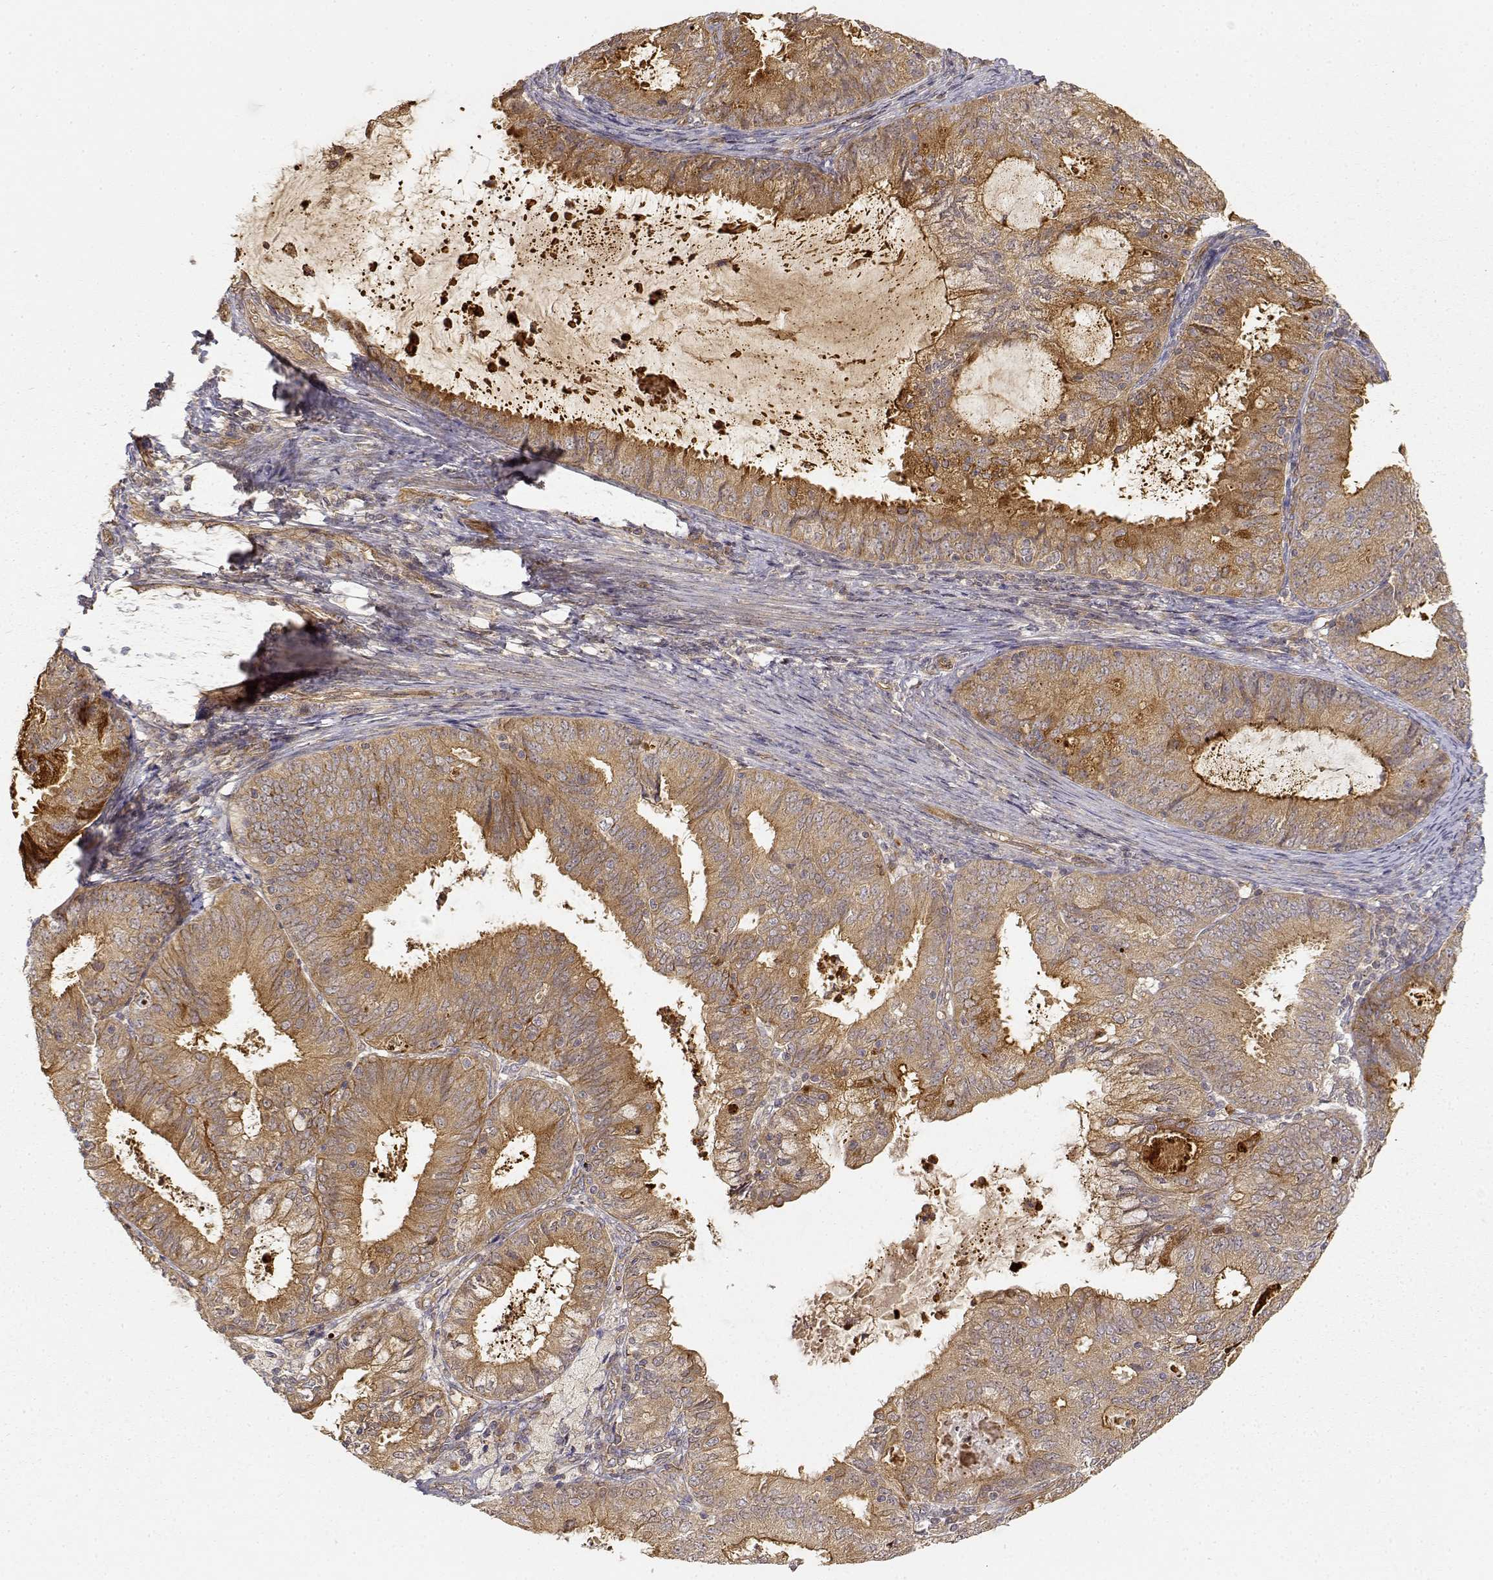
{"staining": {"intensity": "weak", "quantity": ">75%", "location": "cytoplasmic/membranous"}, "tissue": "endometrial cancer", "cell_type": "Tumor cells", "image_type": "cancer", "snomed": [{"axis": "morphology", "description": "Adenocarcinoma, NOS"}, {"axis": "topography", "description": "Endometrium"}], "caption": "Immunohistochemical staining of endometrial cancer demonstrates weak cytoplasmic/membranous protein staining in about >75% of tumor cells.", "gene": "CDK5RAP2", "patient": {"sex": "female", "age": 57}}